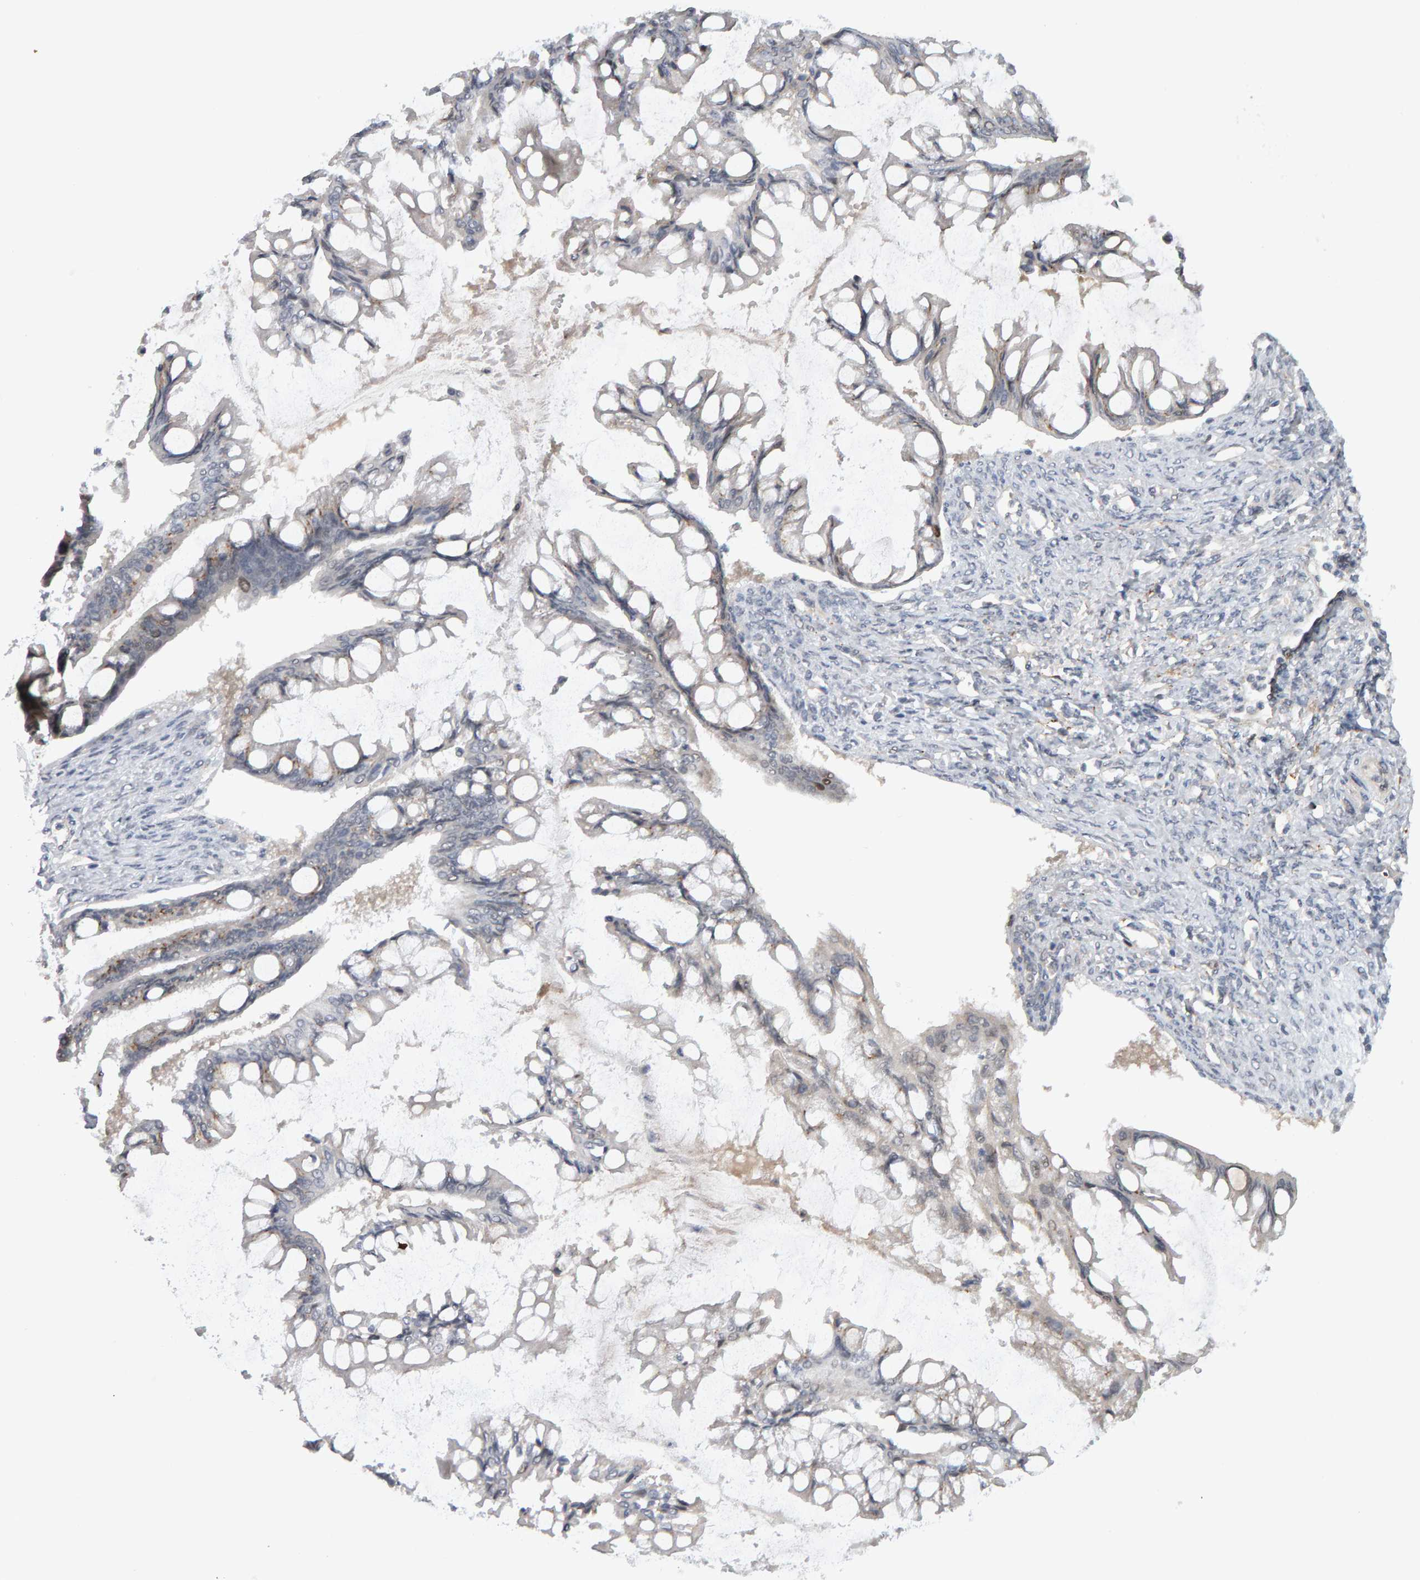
{"staining": {"intensity": "negative", "quantity": "none", "location": "none"}, "tissue": "ovarian cancer", "cell_type": "Tumor cells", "image_type": "cancer", "snomed": [{"axis": "morphology", "description": "Cystadenocarcinoma, mucinous, NOS"}, {"axis": "topography", "description": "Ovary"}], "caption": "The image shows no staining of tumor cells in mucinous cystadenocarcinoma (ovarian).", "gene": "CDCA5", "patient": {"sex": "female", "age": 73}}